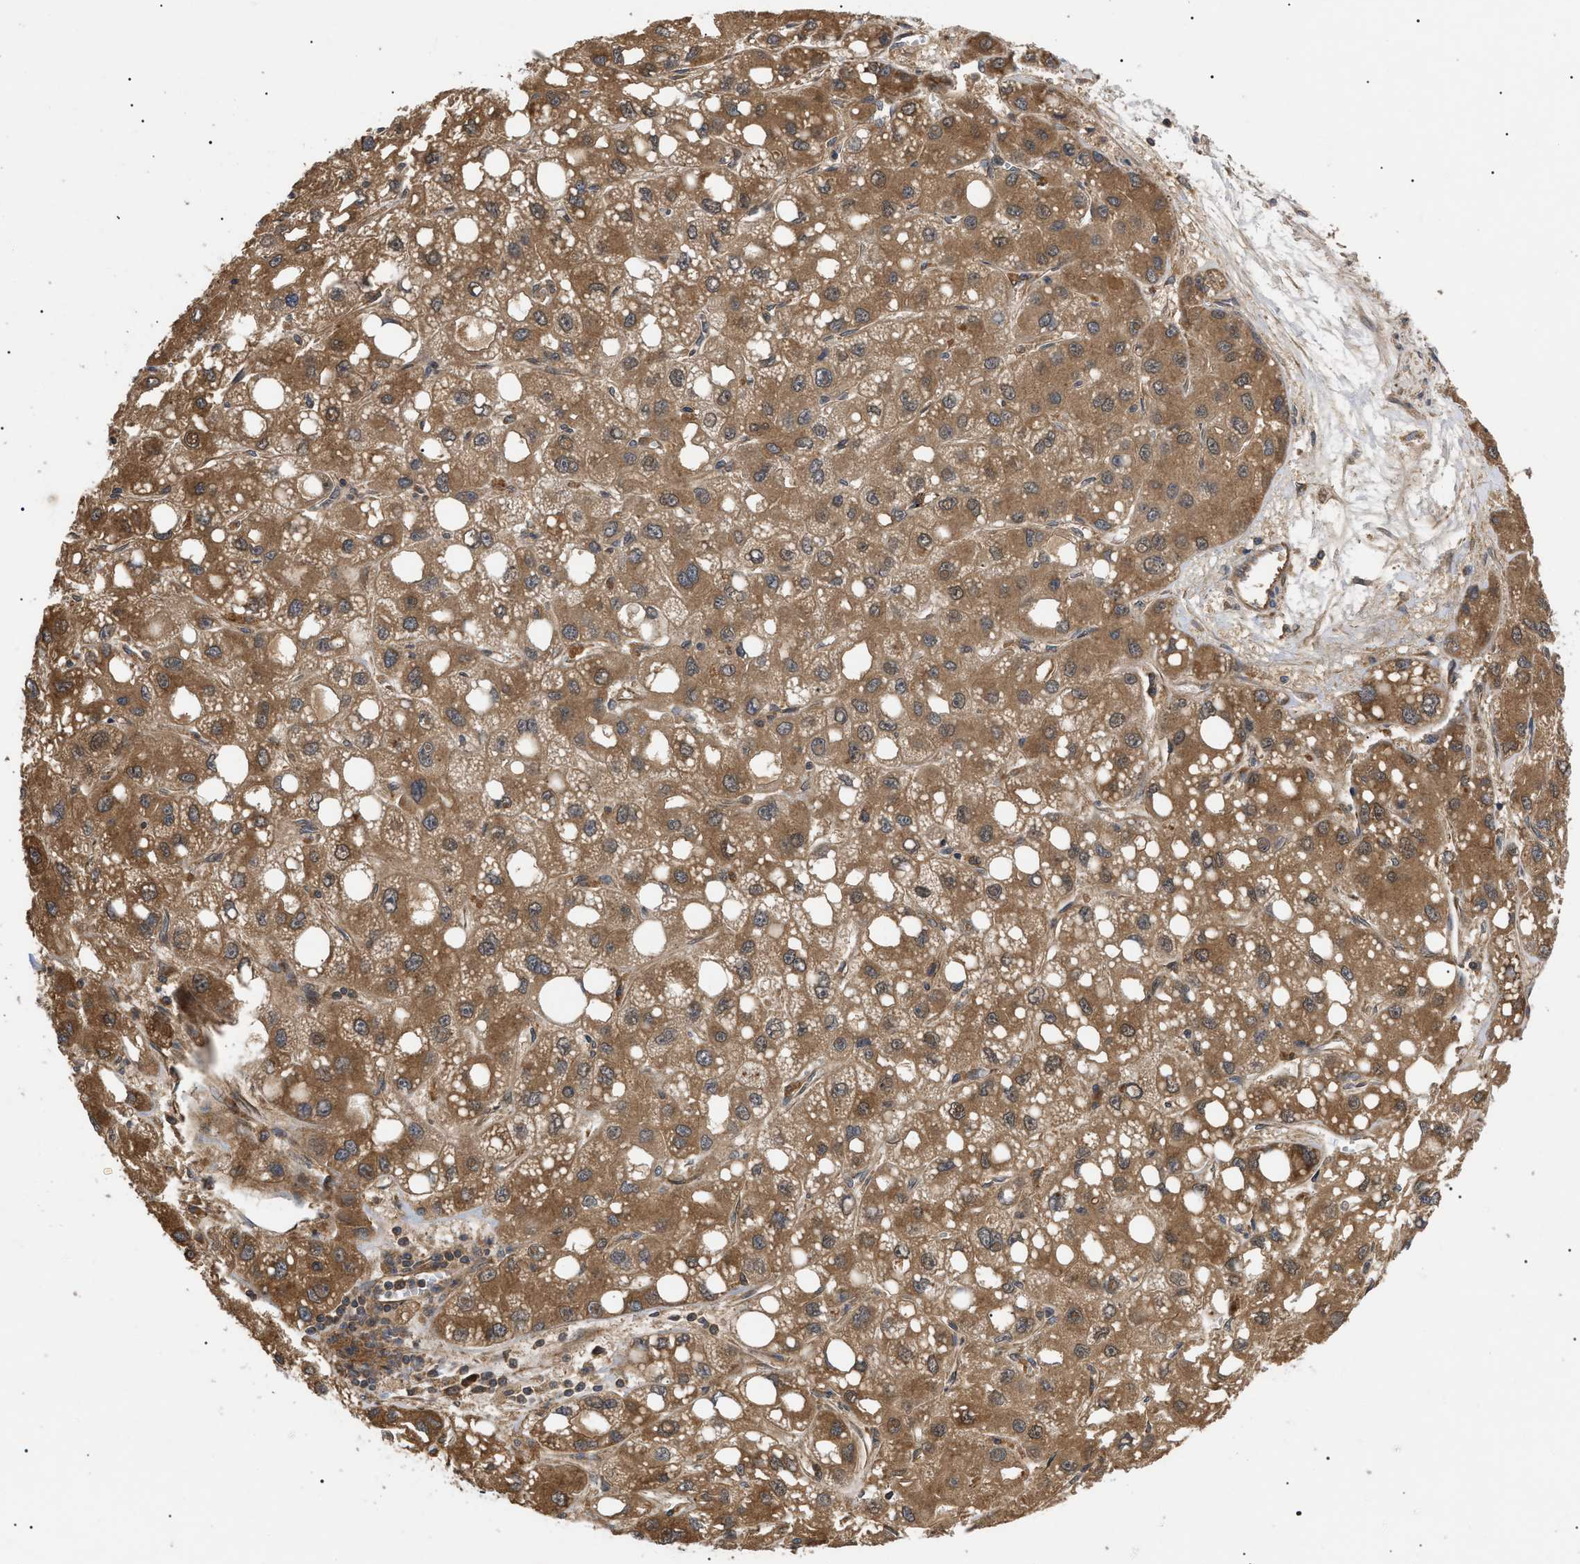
{"staining": {"intensity": "moderate", "quantity": ">75%", "location": "cytoplasmic/membranous,nuclear"}, "tissue": "liver cancer", "cell_type": "Tumor cells", "image_type": "cancer", "snomed": [{"axis": "morphology", "description": "Carcinoma, Hepatocellular, NOS"}, {"axis": "topography", "description": "Liver"}], "caption": "Liver hepatocellular carcinoma tissue reveals moderate cytoplasmic/membranous and nuclear staining in about >75% of tumor cells, visualized by immunohistochemistry. (Stains: DAB (3,3'-diaminobenzidine) in brown, nuclei in blue, Microscopy: brightfield microscopy at high magnification).", "gene": "ASTL", "patient": {"sex": "male", "age": 55}}